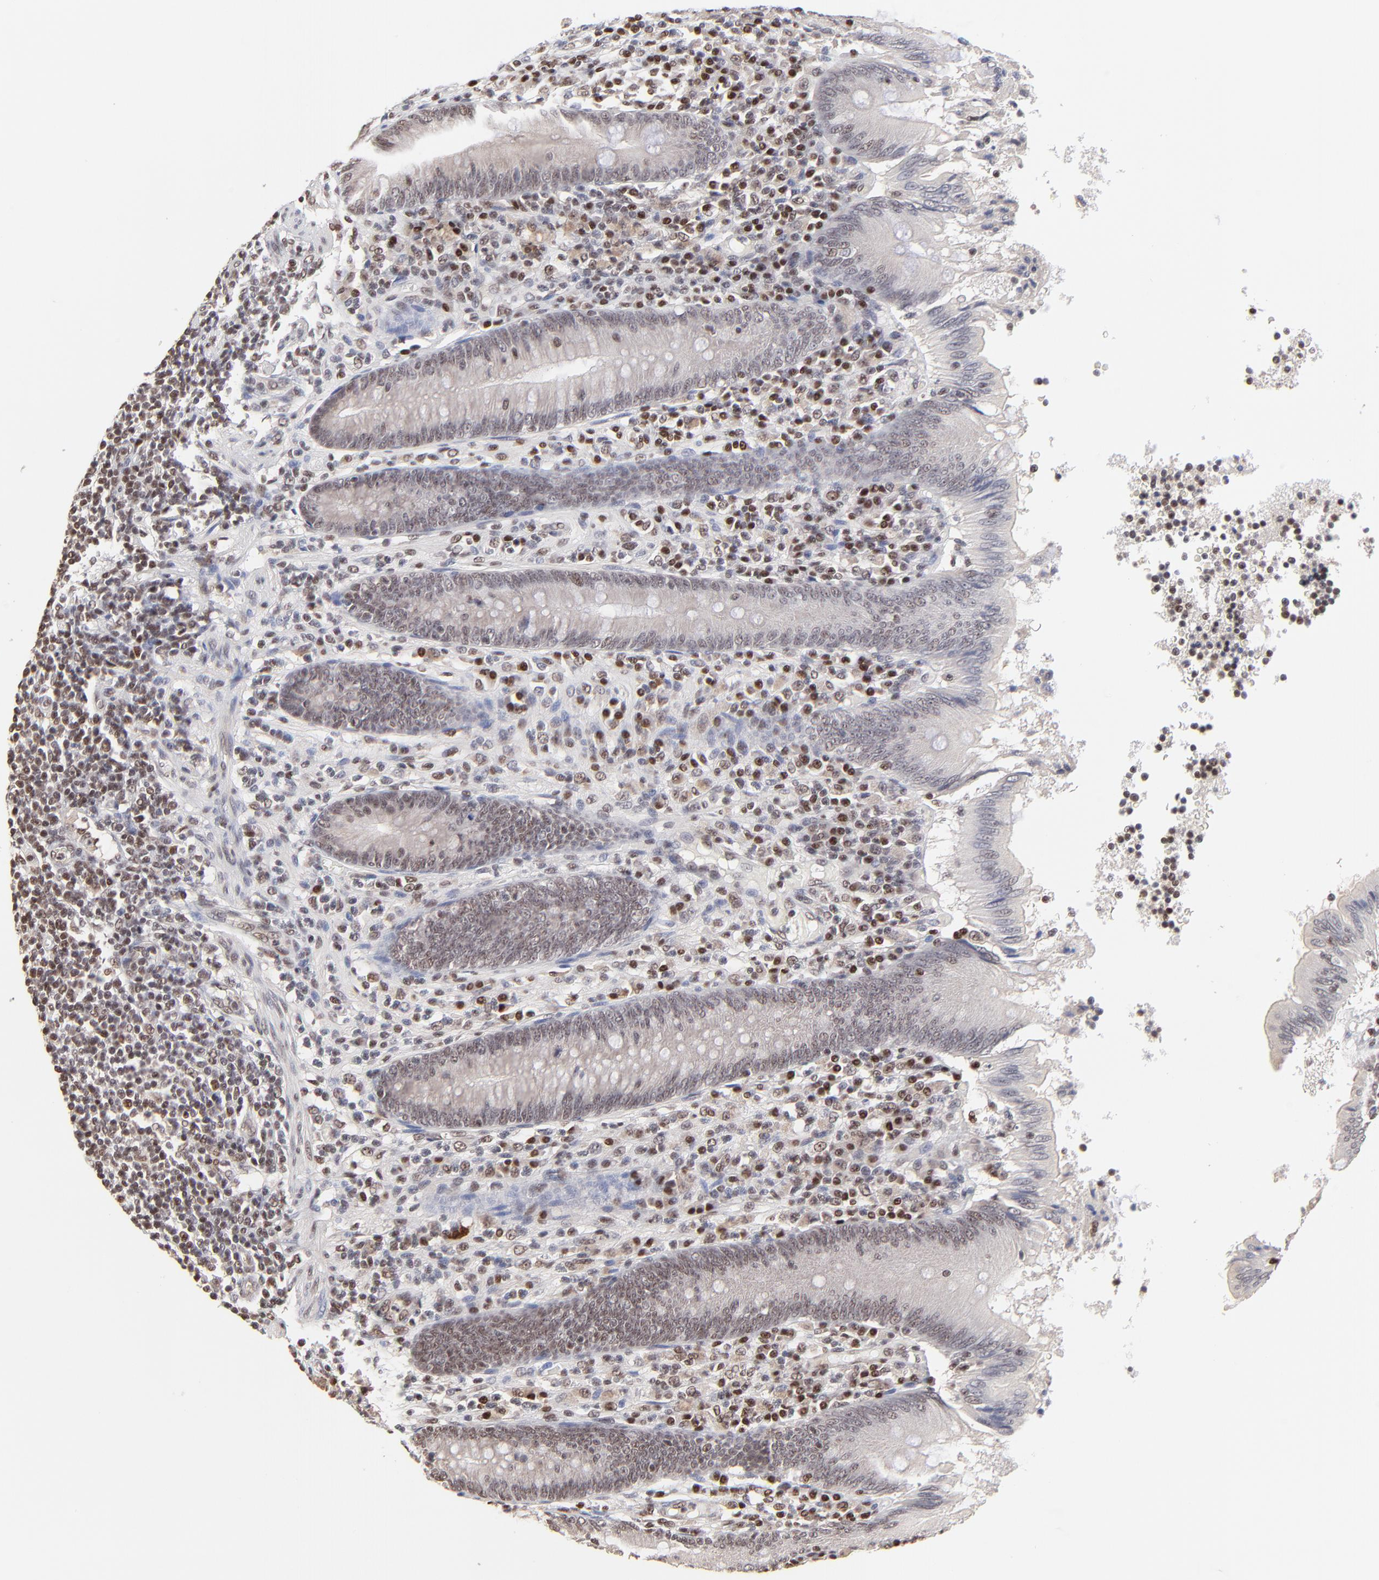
{"staining": {"intensity": "weak", "quantity": ">75%", "location": "nuclear"}, "tissue": "appendix", "cell_type": "Glandular cells", "image_type": "normal", "snomed": [{"axis": "morphology", "description": "Normal tissue, NOS"}, {"axis": "morphology", "description": "Inflammation, NOS"}, {"axis": "topography", "description": "Appendix"}], "caption": "This histopathology image exhibits unremarkable appendix stained with immunohistochemistry to label a protein in brown. The nuclear of glandular cells show weak positivity for the protein. Nuclei are counter-stained blue.", "gene": "DSN1", "patient": {"sex": "male", "age": 46}}